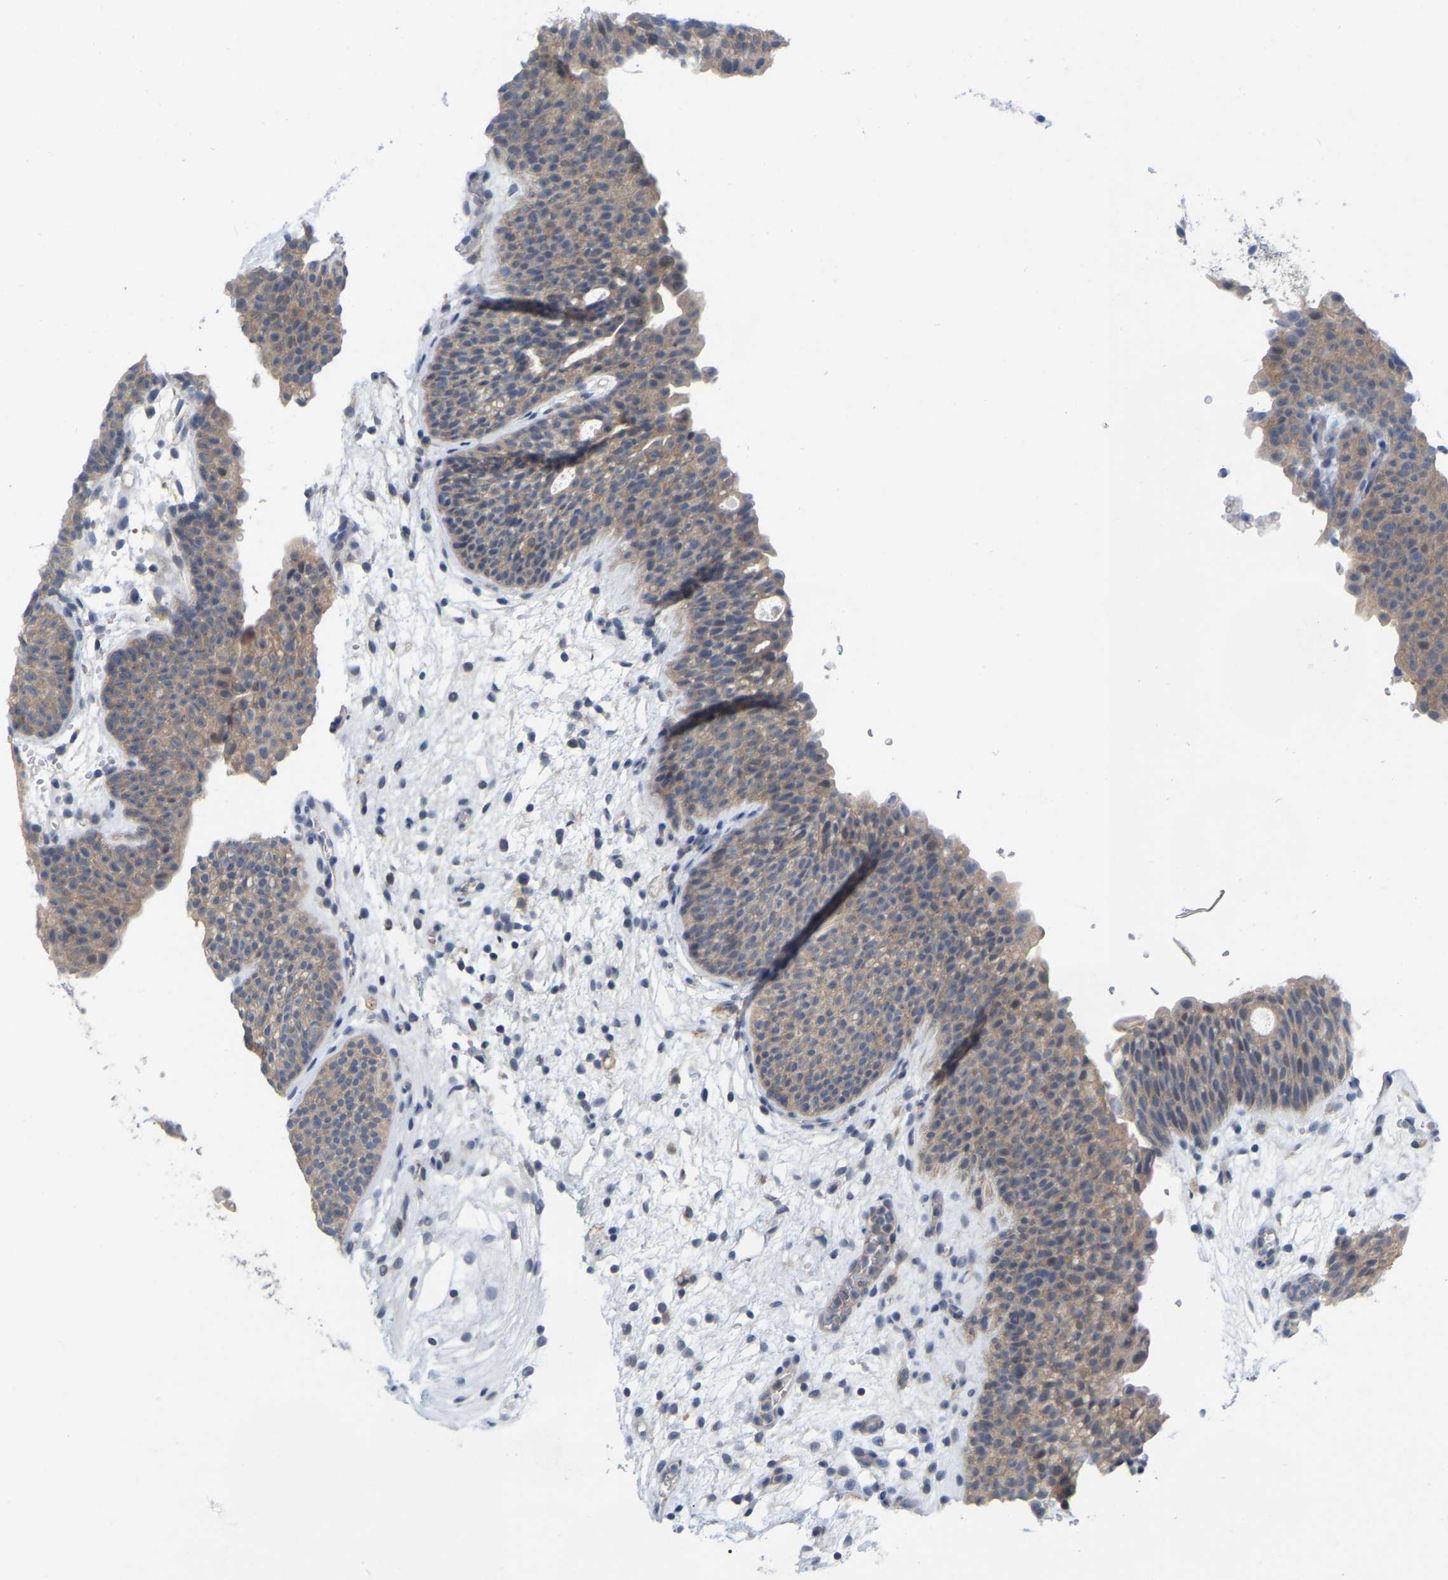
{"staining": {"intensity": "weak", "quantity": ">75%", "location": "cytoplasmic/membranous"}, "tissue": "urinary bladder", "cell_type": "Urothelial cells", "image_type": "normal", "snomed": [{"axis": "morphology", "description": "Normal tissue, NOS"}, {"axis": "topography", "description": "Urinary bladder"}], "caption": "Urothelial cells reveal weak cytoplasmic/membranous expression in approximately >75% of cells in normal urinary bladder. Nuclei are stained in blue.", "gene": "WIPI2", "patient": {"sex": "male", "age": 37}}